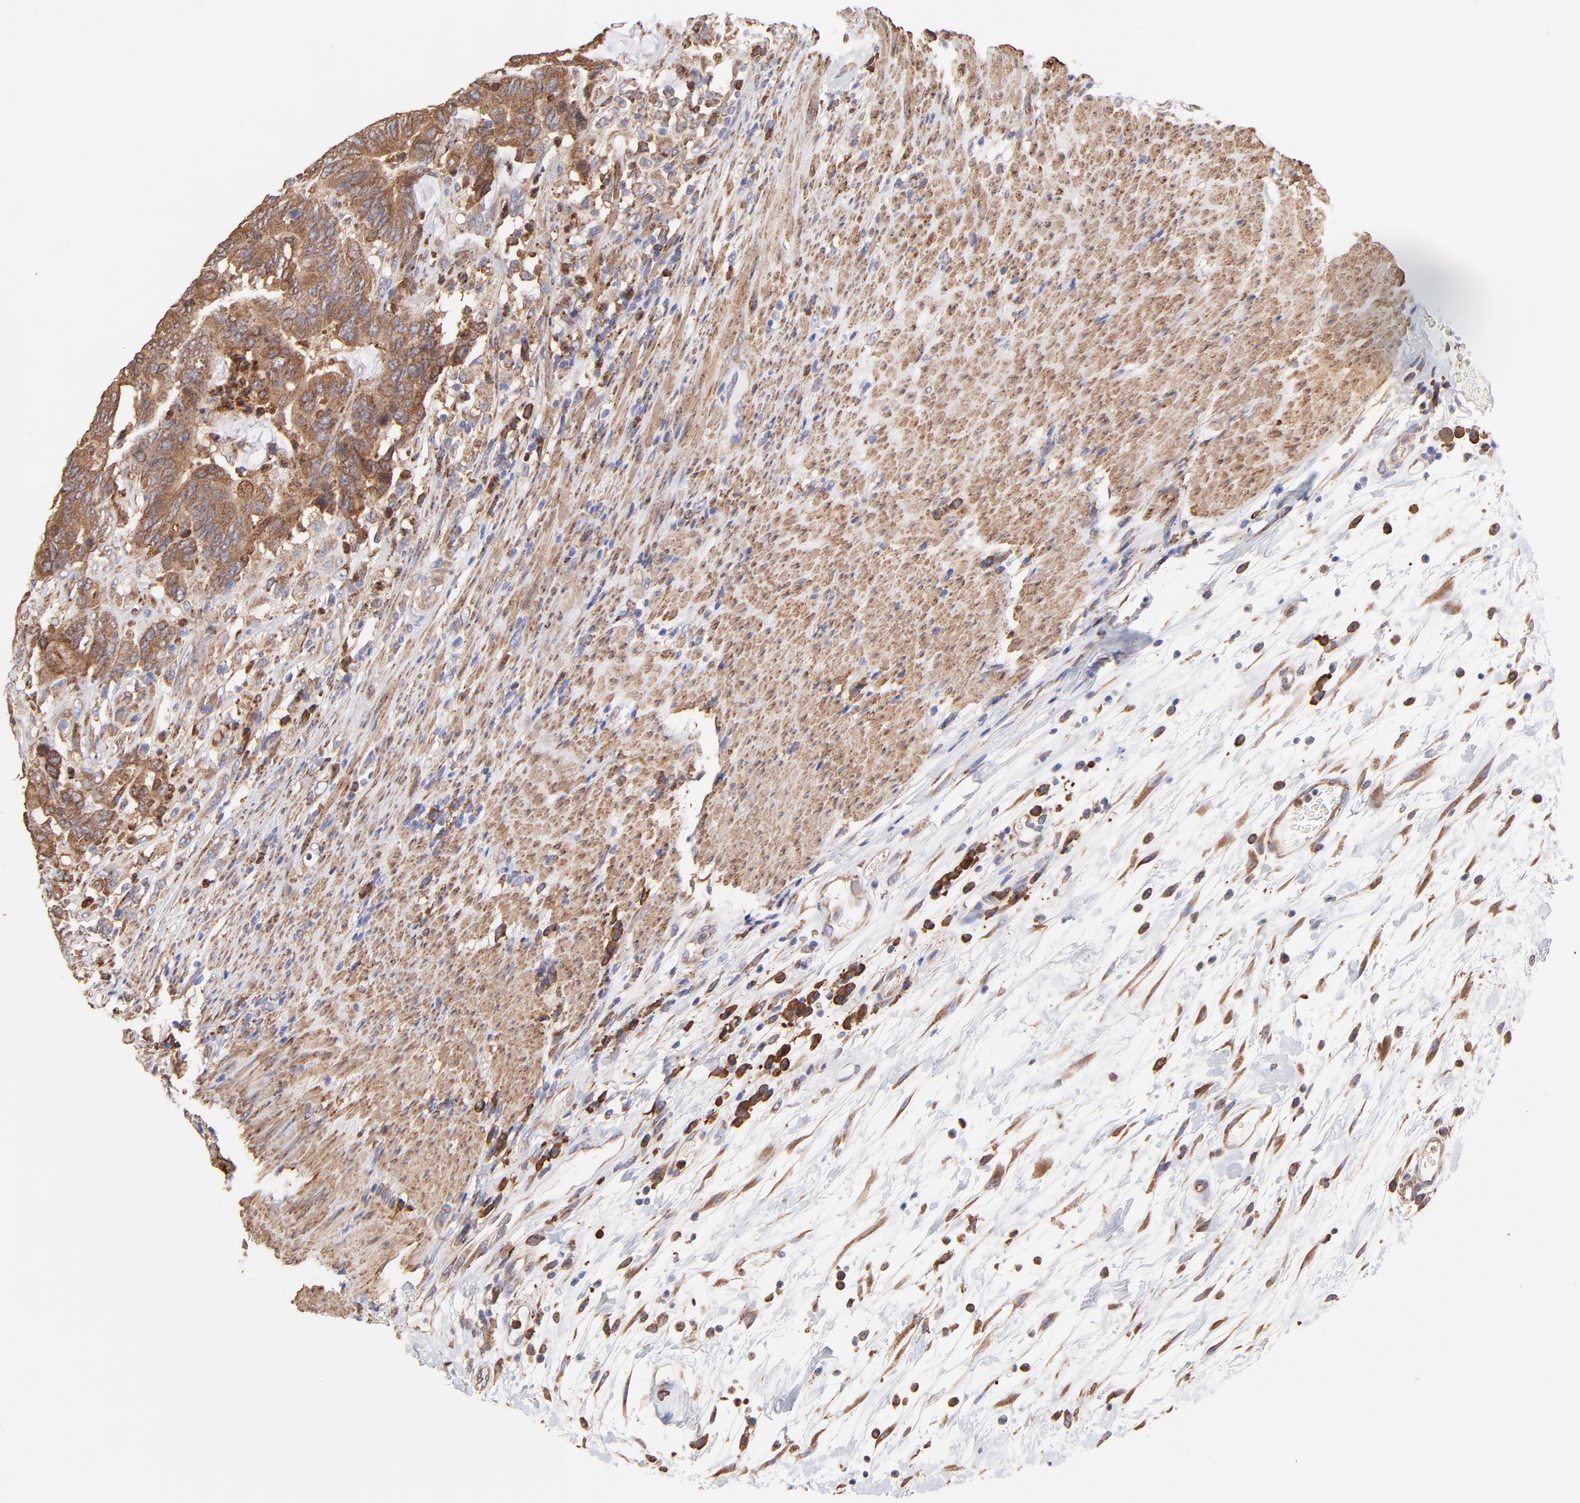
{"staining": {"intensity": "moderate", "quantity": ">75%", "location": "cytoplasmic/membranous"}, "tissue": "colorectal cancer", "cell_type": "Tumor cells", "image_type": "cancer", "snomed": [{"axis": "morphology", "description": "Adenocarcinoma, NOS"}, {"axis": "topography", "description": "Colon"}], "caption": "This is a photomicrograph of immunohistochemistry staining of colorectal cancer (adenocarcinoma), which shows moderate positivity in the cytoplasmic/membranous of tumor cells.", "gene": "PFKM", "patient": {"sex": "male", "age": 54}}